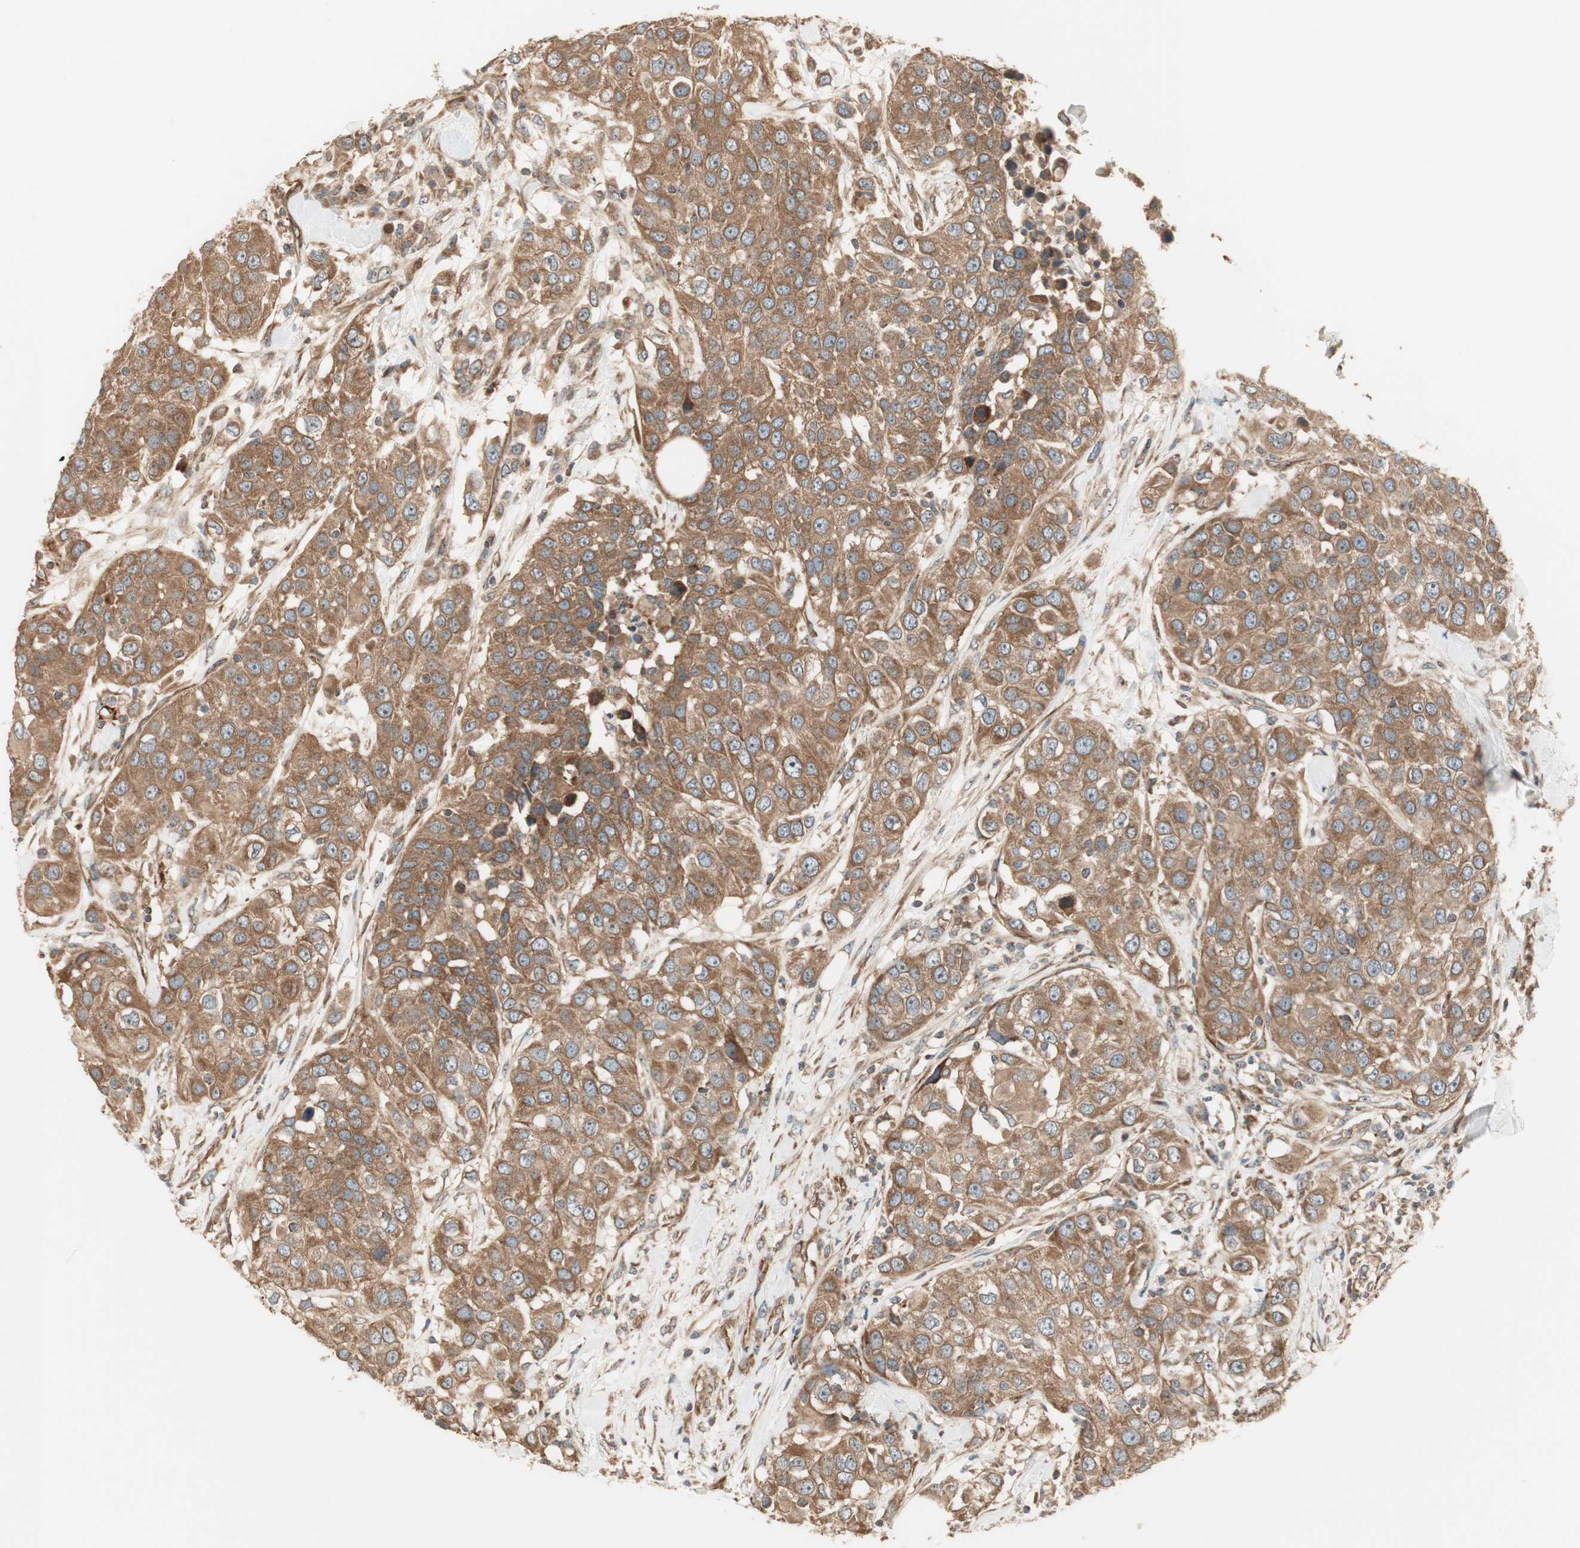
{"staining": {"intensity": "moderate", "quantity": ">75%", "location": "cytoplasmic/membranous"}, "tissue": "urothelial cancer", "cell_type": "Tumor cells", "image_type": "cancer", "snomed": [{"axis": "morphology", "description": "Urothelial carcinoma, High grade"}, {"axis": "topography", "description": "Urinary bladder"}], "caption": "Immunohistochemical staining of human urothelial carcinoma (high-grade) exhibits medium levels of moderate cytoplasmic/membranous positivity in approximately >75% of tumor cells.", "gene": "CTTNBP2NL", "patient": {"sex": "female", "age": 80}}